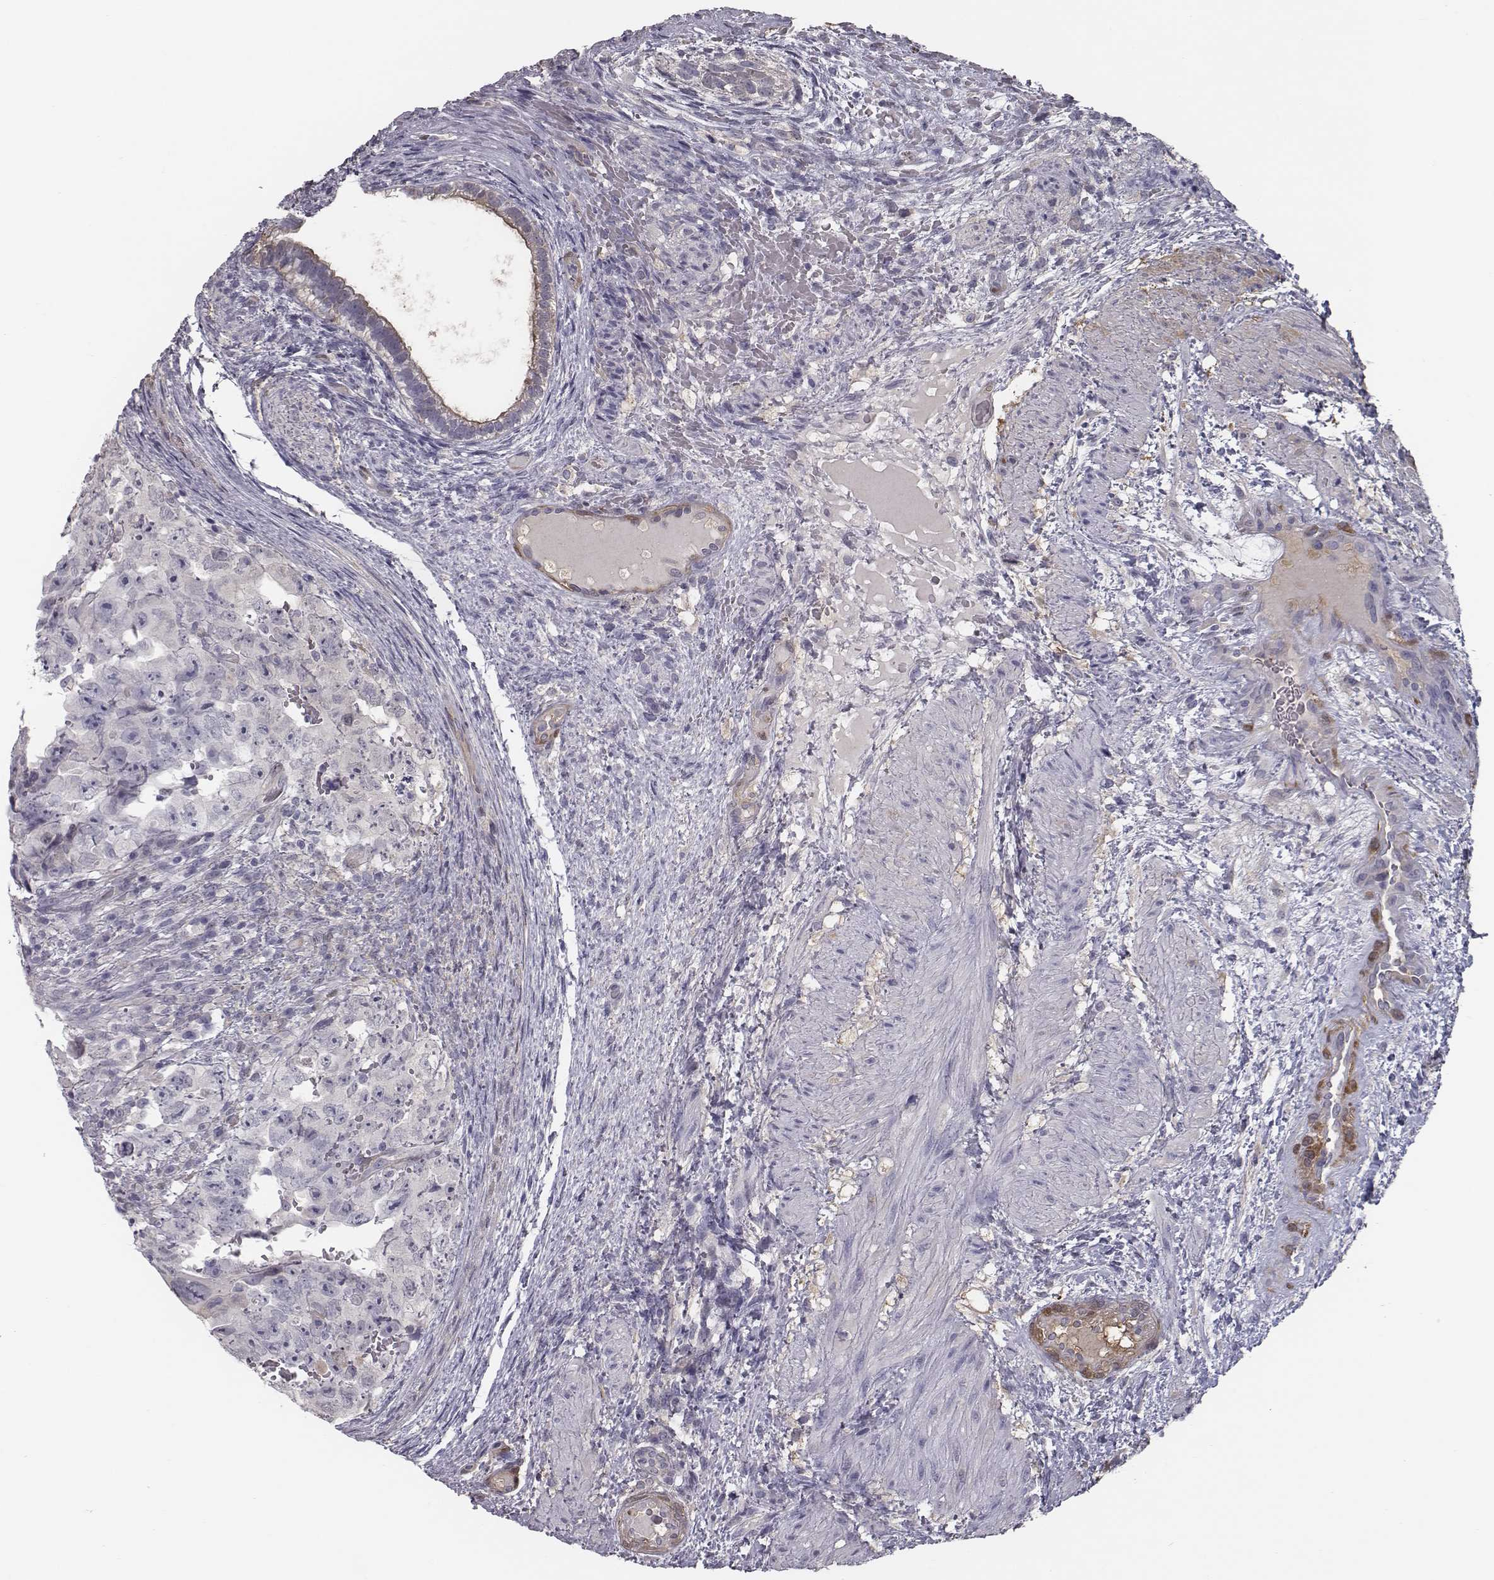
{"staining": {"intensity": "negative", "quantity": "none", "location": "none"}, "tissue": "testis cancer", "cell_type": "Tumor cells", "image_type": "cancer", "snomed": [{"axis": "morphology", "description": "Normal tissue, NOS"}, {"axis": "morphology", "description": "Carcinoma, Embryonal, NOS"}, {"axis": "topography", "description": "Testis"}, {"axis": "topography", "description": "Epididymis"}], "caption": "DAB (3,3'-diaminobenzidine) immunohistochemical staining of testis cancer (embryonal carcinoma) exhibits no significant staining in tumor cells.", "gene": "ISYNA1", "patient": {"sex": "male", "age": 24}}